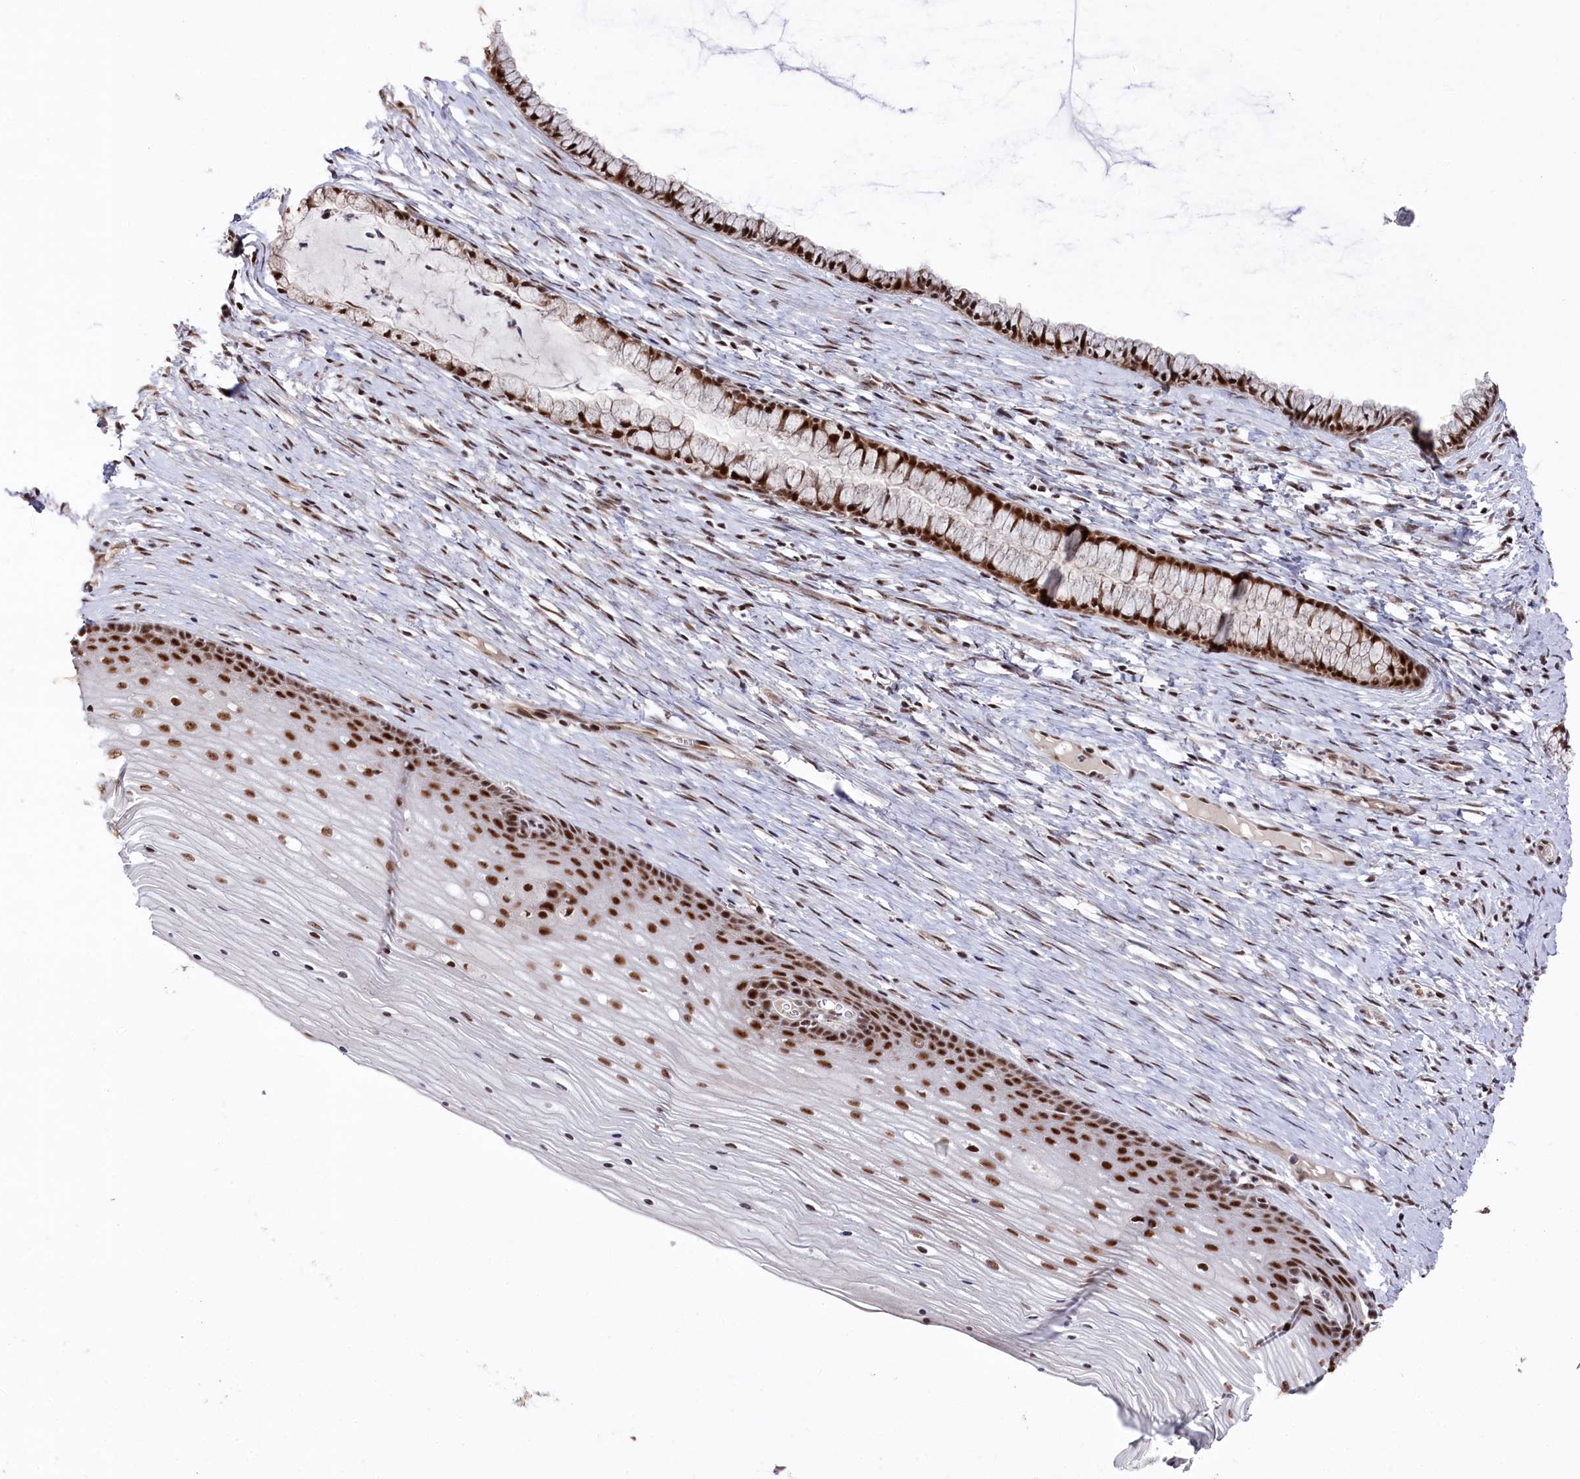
{"staining": {"intensity": "moderate", "quantity": ">75%", "location": "nuclear"}, "tissue": "cervix", "cell_type": "Glandular cells", "image_type": "normal", "snomed": [{"axis": "morphology", "description": "Normal tissue, NOS"}, {"axis": "topography", "description": "Cervix"}], "caption": "Immunohistochemistry (IHC) photomicrograph of unremarkable cervix: cervix stained using immunohistochemistry (IHC) displays medium levels of moderate protein expression localized specifically in the nuclear of glandular cells, appearing as a nuclear brown color.", "gene": "POLR2H", "patient": {"sex": "female", "age": 42}}